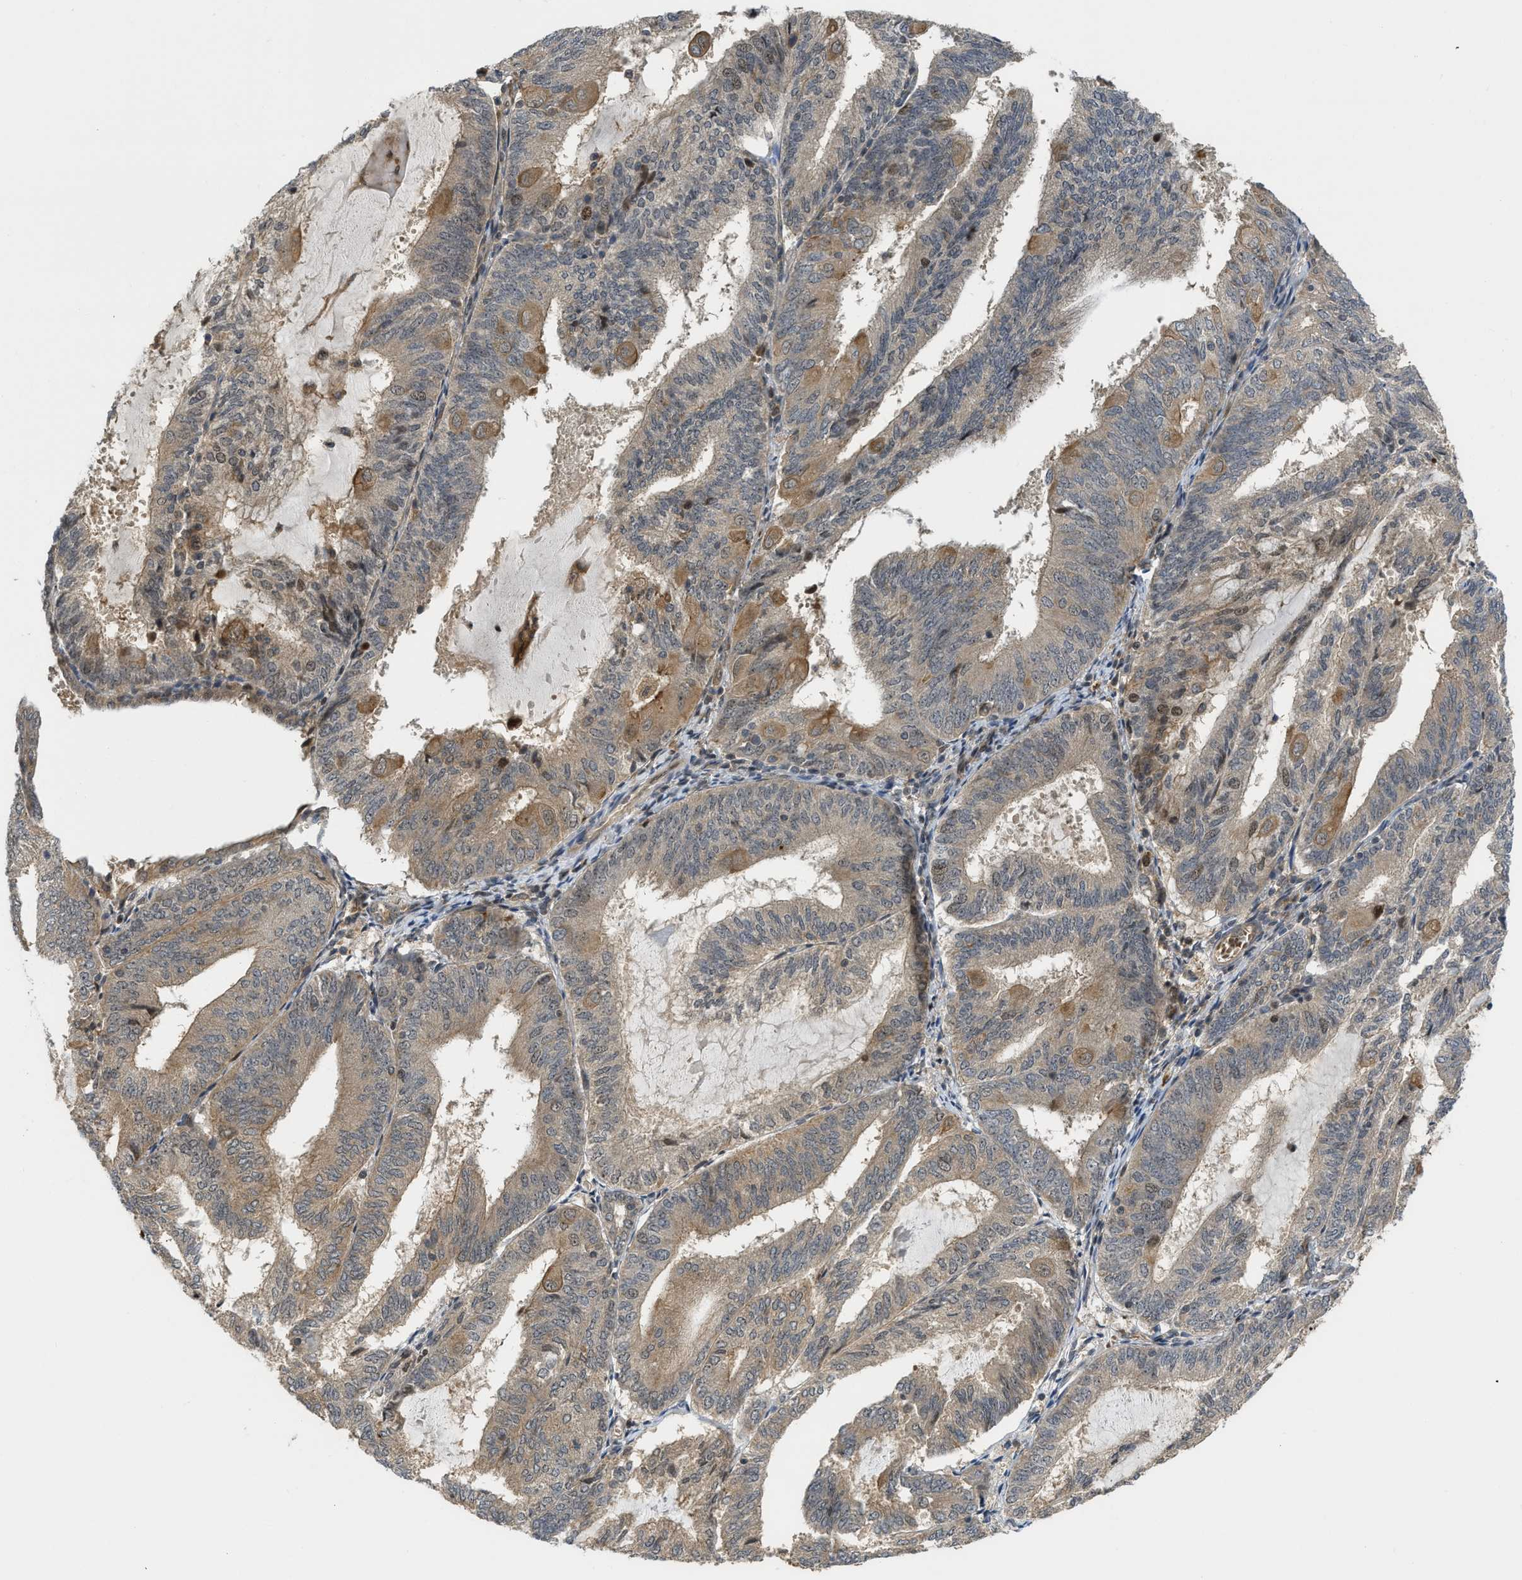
{"staining": {"intensity": "moderate", "quantity": ">75%", "location": "cytoplasmic/membranous,nuclear"}, "tissue": "endometrial cancer", "cell_type": "Tumor cells", "image_type": "cancer", "snomed": [{"axis": "morphology", "description": "Adenocarcinoma, NOS"}, {"axis": "topography", "description": "Endometrium"}], "caption": "Endometrial adenocarcinoma tissue shows moderate cytoplasmic/membranous and nuclear positivity in approximately >75% of tumor cells, visualized by immunohistochemistry. (IHC, brightfield microscopy, high magnification).", "gene": "DNAJC28", "patient": {"sex": "female", "age": 81}}